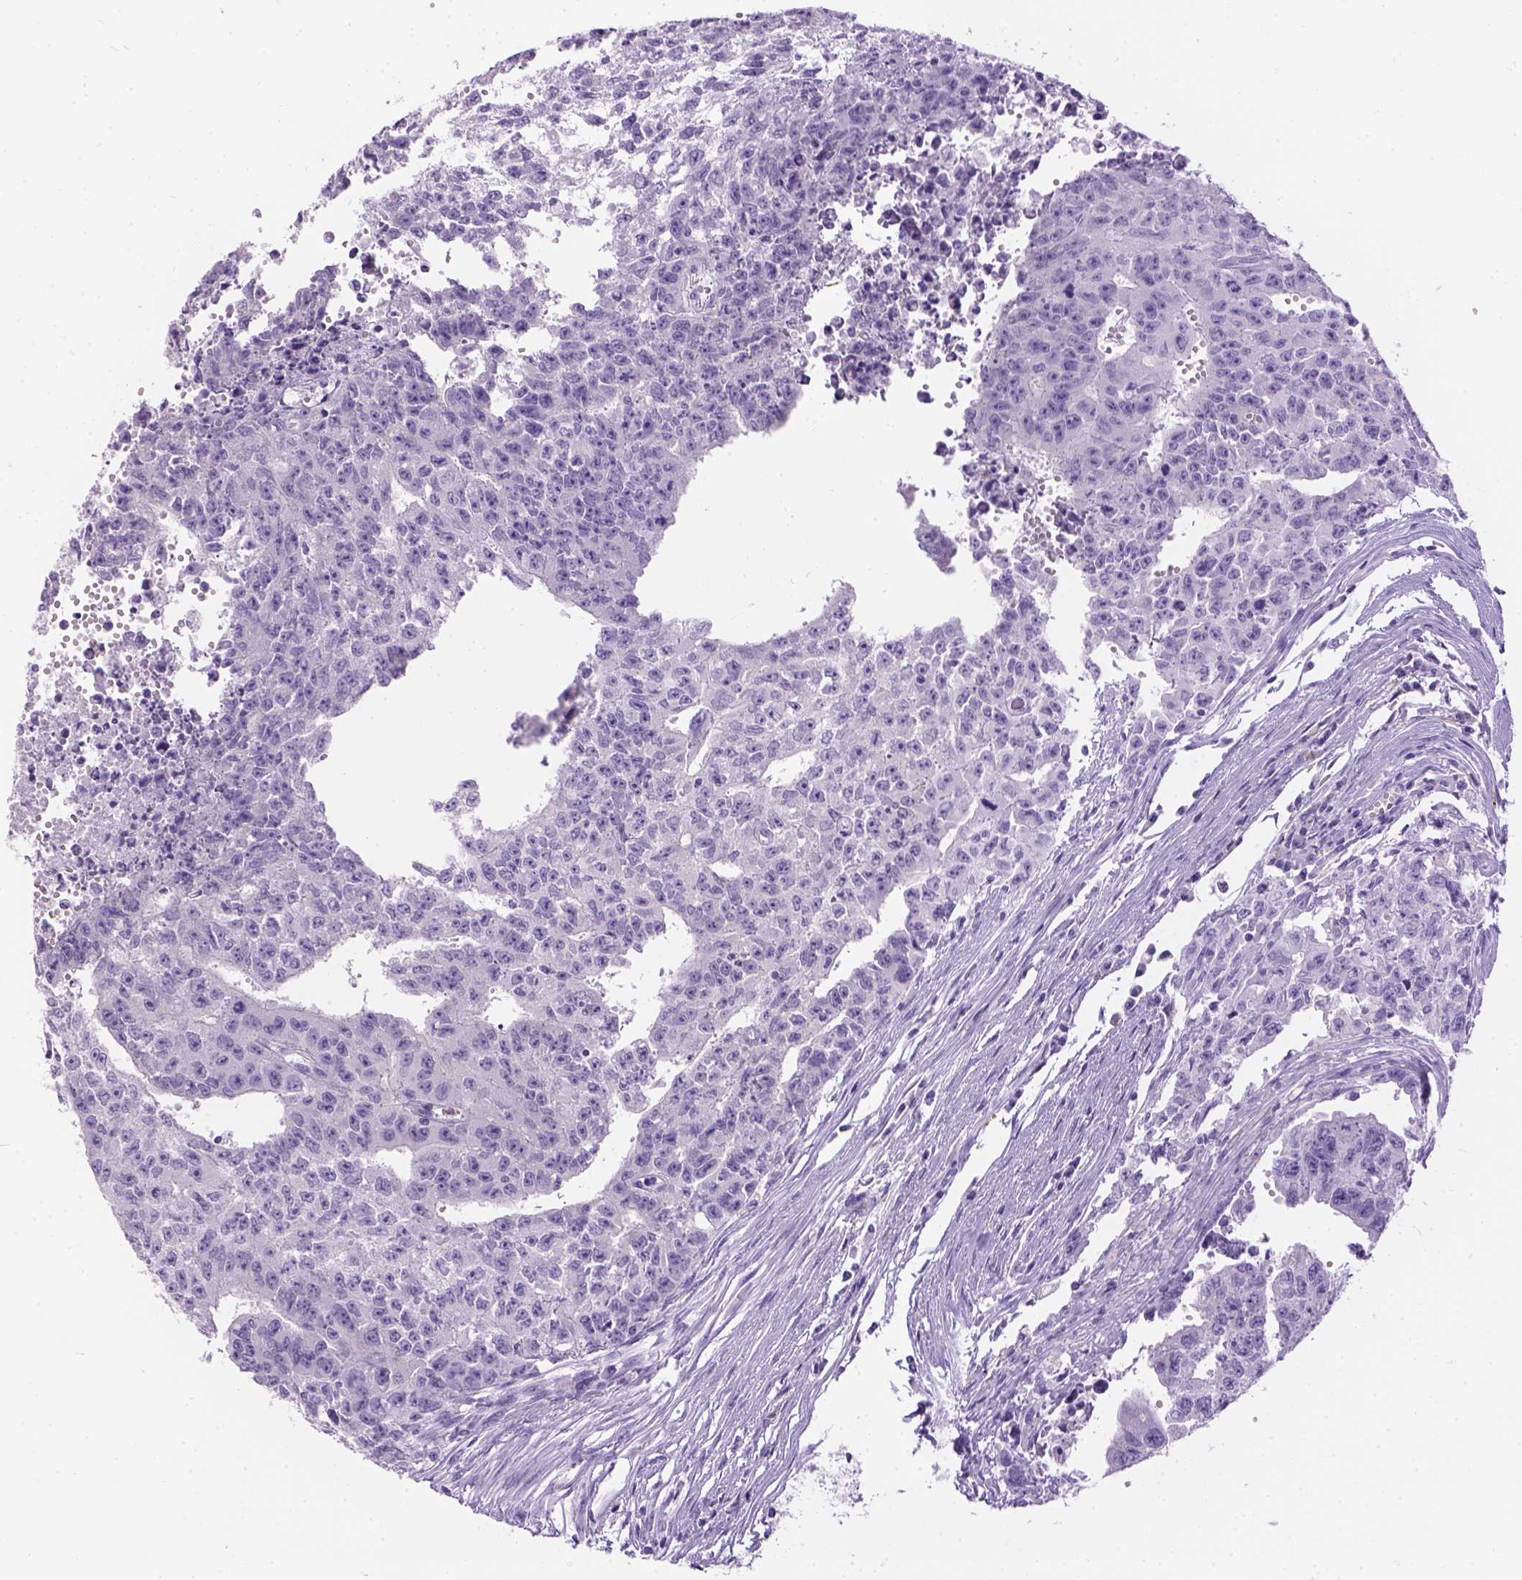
{"staining": {"intensity": "negative", "quantity": "none", "location": "none"}, "tissue": "testis cancer", "cell_type": "Tumor cells", "image_type": "cancer", "snomed": [{"axis": "morphology", "description": "Carcinoma, Embryonal, NOS"}, {"axis": "morphology", "description": "Teratoma, malignant, NOS"}, {"axis": "topography", "description": "Testis"}], "caption": "Image shows no significant protein staining in tumor cells of testis teratoma (malignant).", "gene": "TMEM38A", "patient": {"sex": "male", "age": 24}}